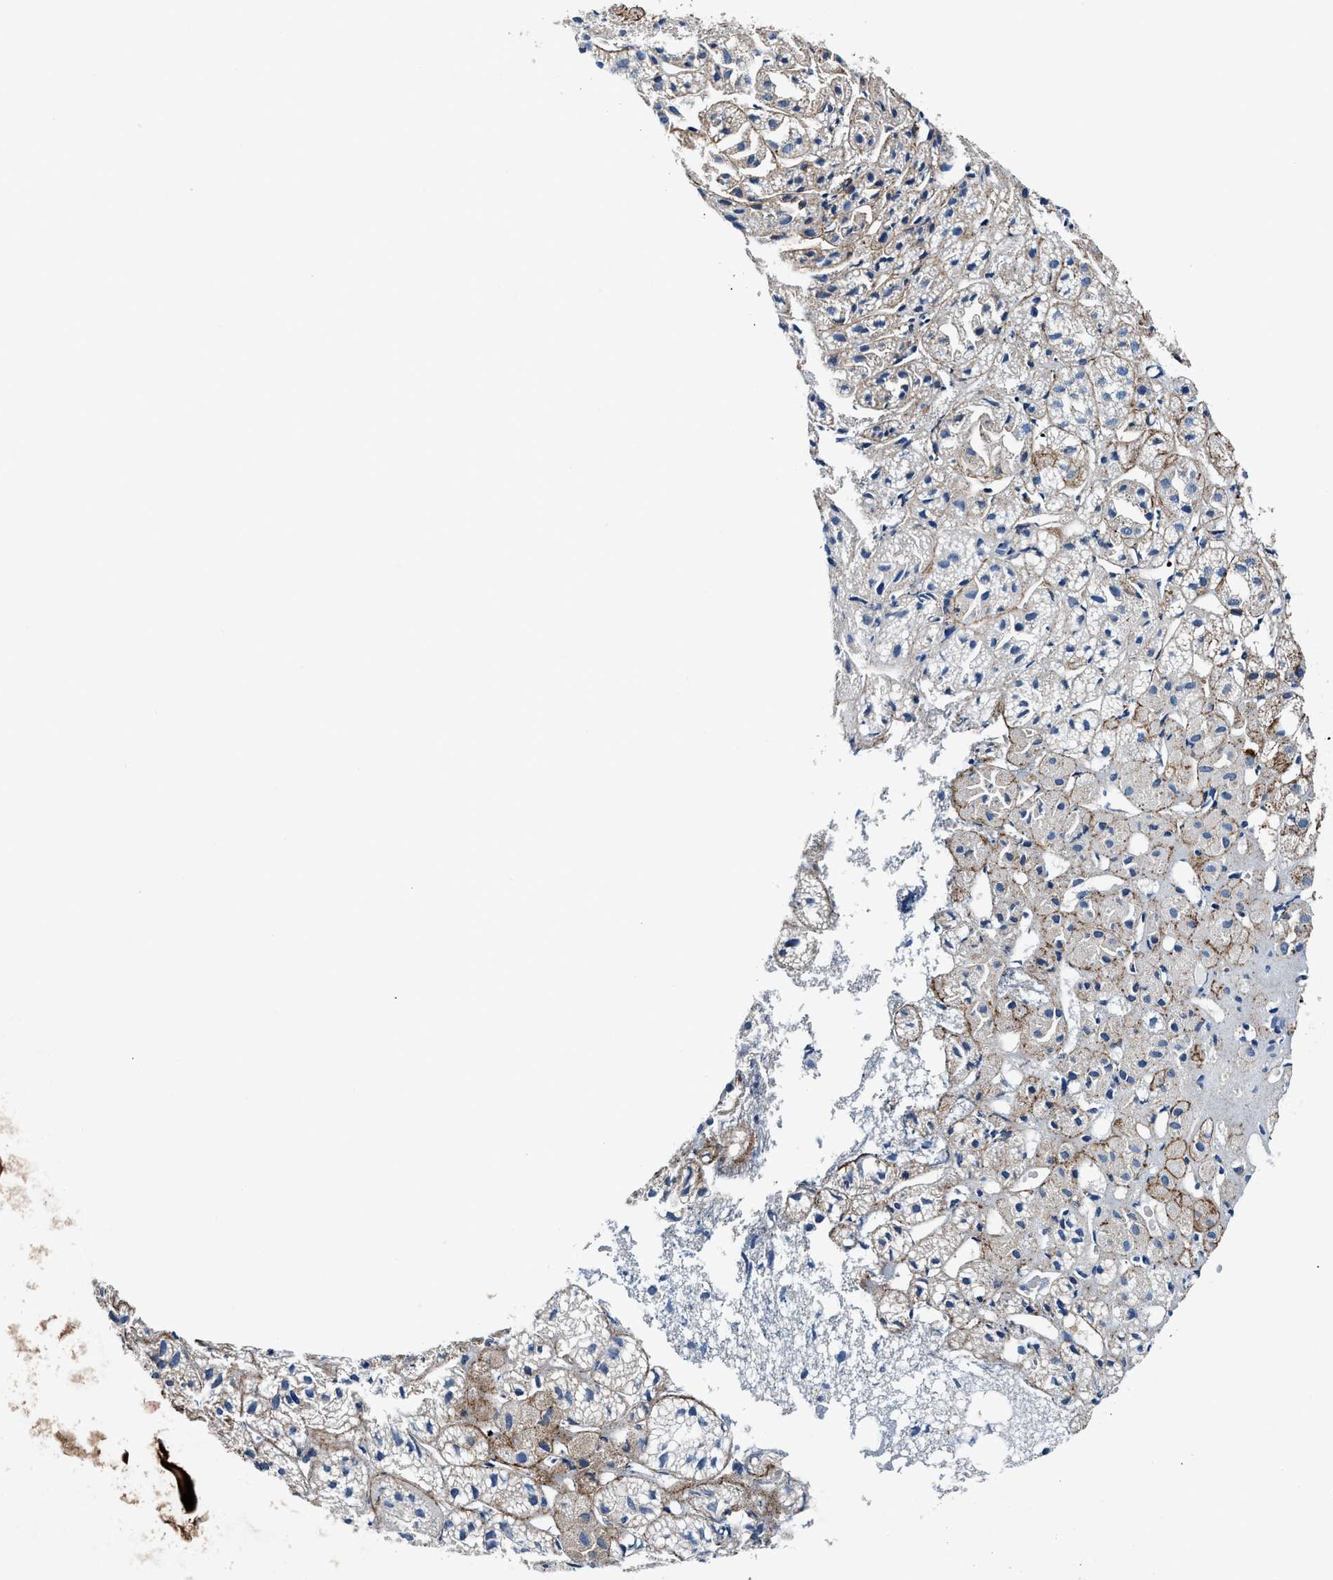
{"staining": {"intensity": "weak", "quantity": "25%-75%", "location": "cytoplasmic/membranous"}, "tissue": "adrenal gland", "cell_type": "Glandular cells", "image_type": "normal", "snomed": [{"axis": "morphology", "description": "Normal tissue, NOS"}, {"axis": "topography", "description": "Adrenal gland"}], "caption": "This is a photomicrograph of immunohistochemistry (IHC) staining of normal adrenal gland, which shows weak staining in the cytoplasmic/membranous of glandular cells.", "gene": "DAG1", "patient": {"sex": "female", "age": 71}}